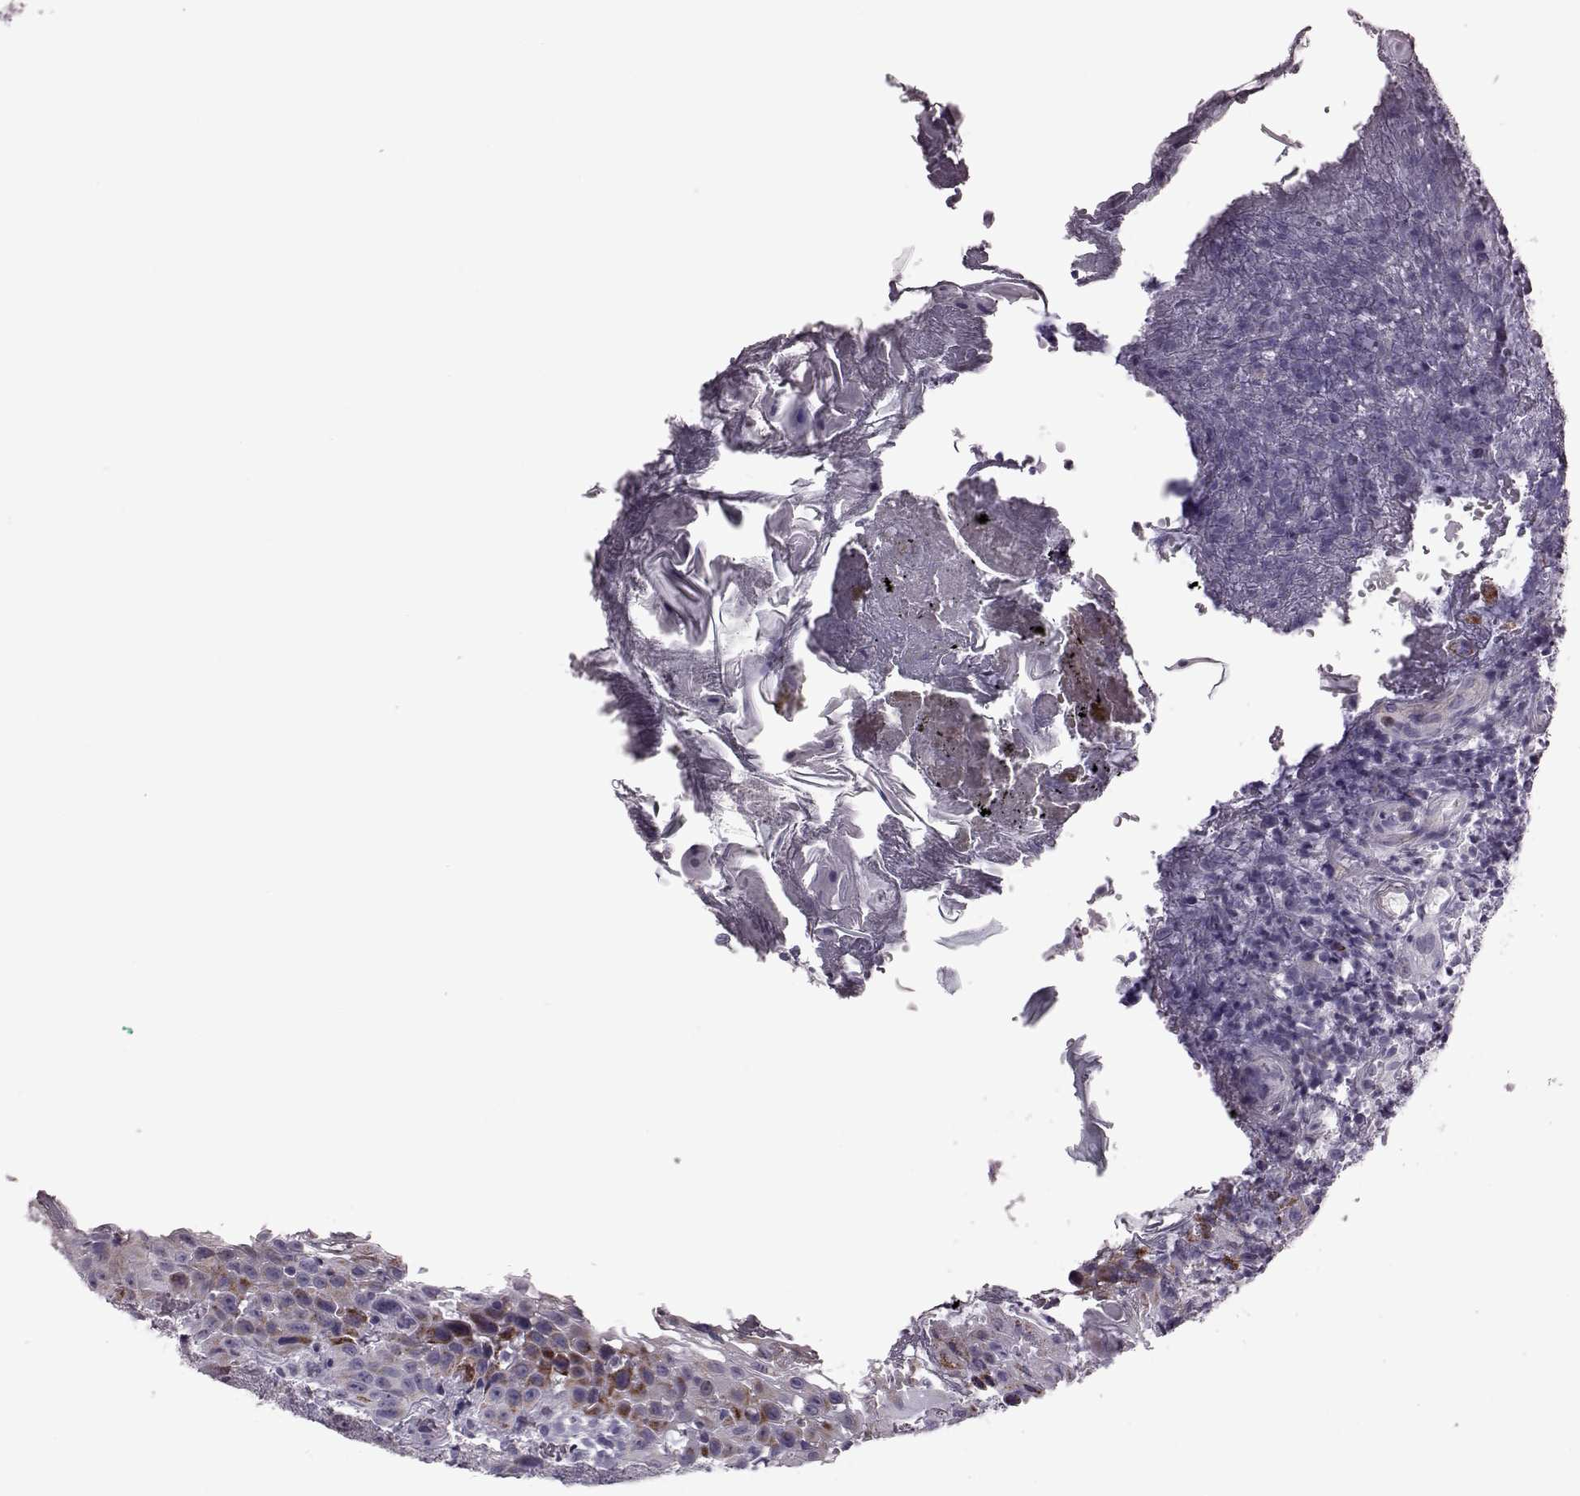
{"staining": {"intensity": "moderate", "quantity": ">75%", "location": "cytoplasmic/membranous"}, "tissue": "head and neck cancer", "cell_type": "Tumor cells", "image_type": "cancer", "snomed": [{"axis": "morphology", "description": "Normal tissue, NOS"}, {"axis": "morphology", "description": "Squamous cell carcinoma, NOS"}, {"axis": "topography", "description": "Oral tissue"}, {"axis": "topography", "description": "Tounge, NOS"}, {"axis": "topography", "description": "Head-Neck"}], "caption": "An IHC micrograph of tumor tissue is shown. Protein staining in brown highlights moderate cytoplasmic/membranous positivity in head and neck cancer within tumor cells. Ihc stains the protein in brown and the nuclei are stained blue.", "gene": "RIMS2", "patient": {"sex": "male", "age": 62}}